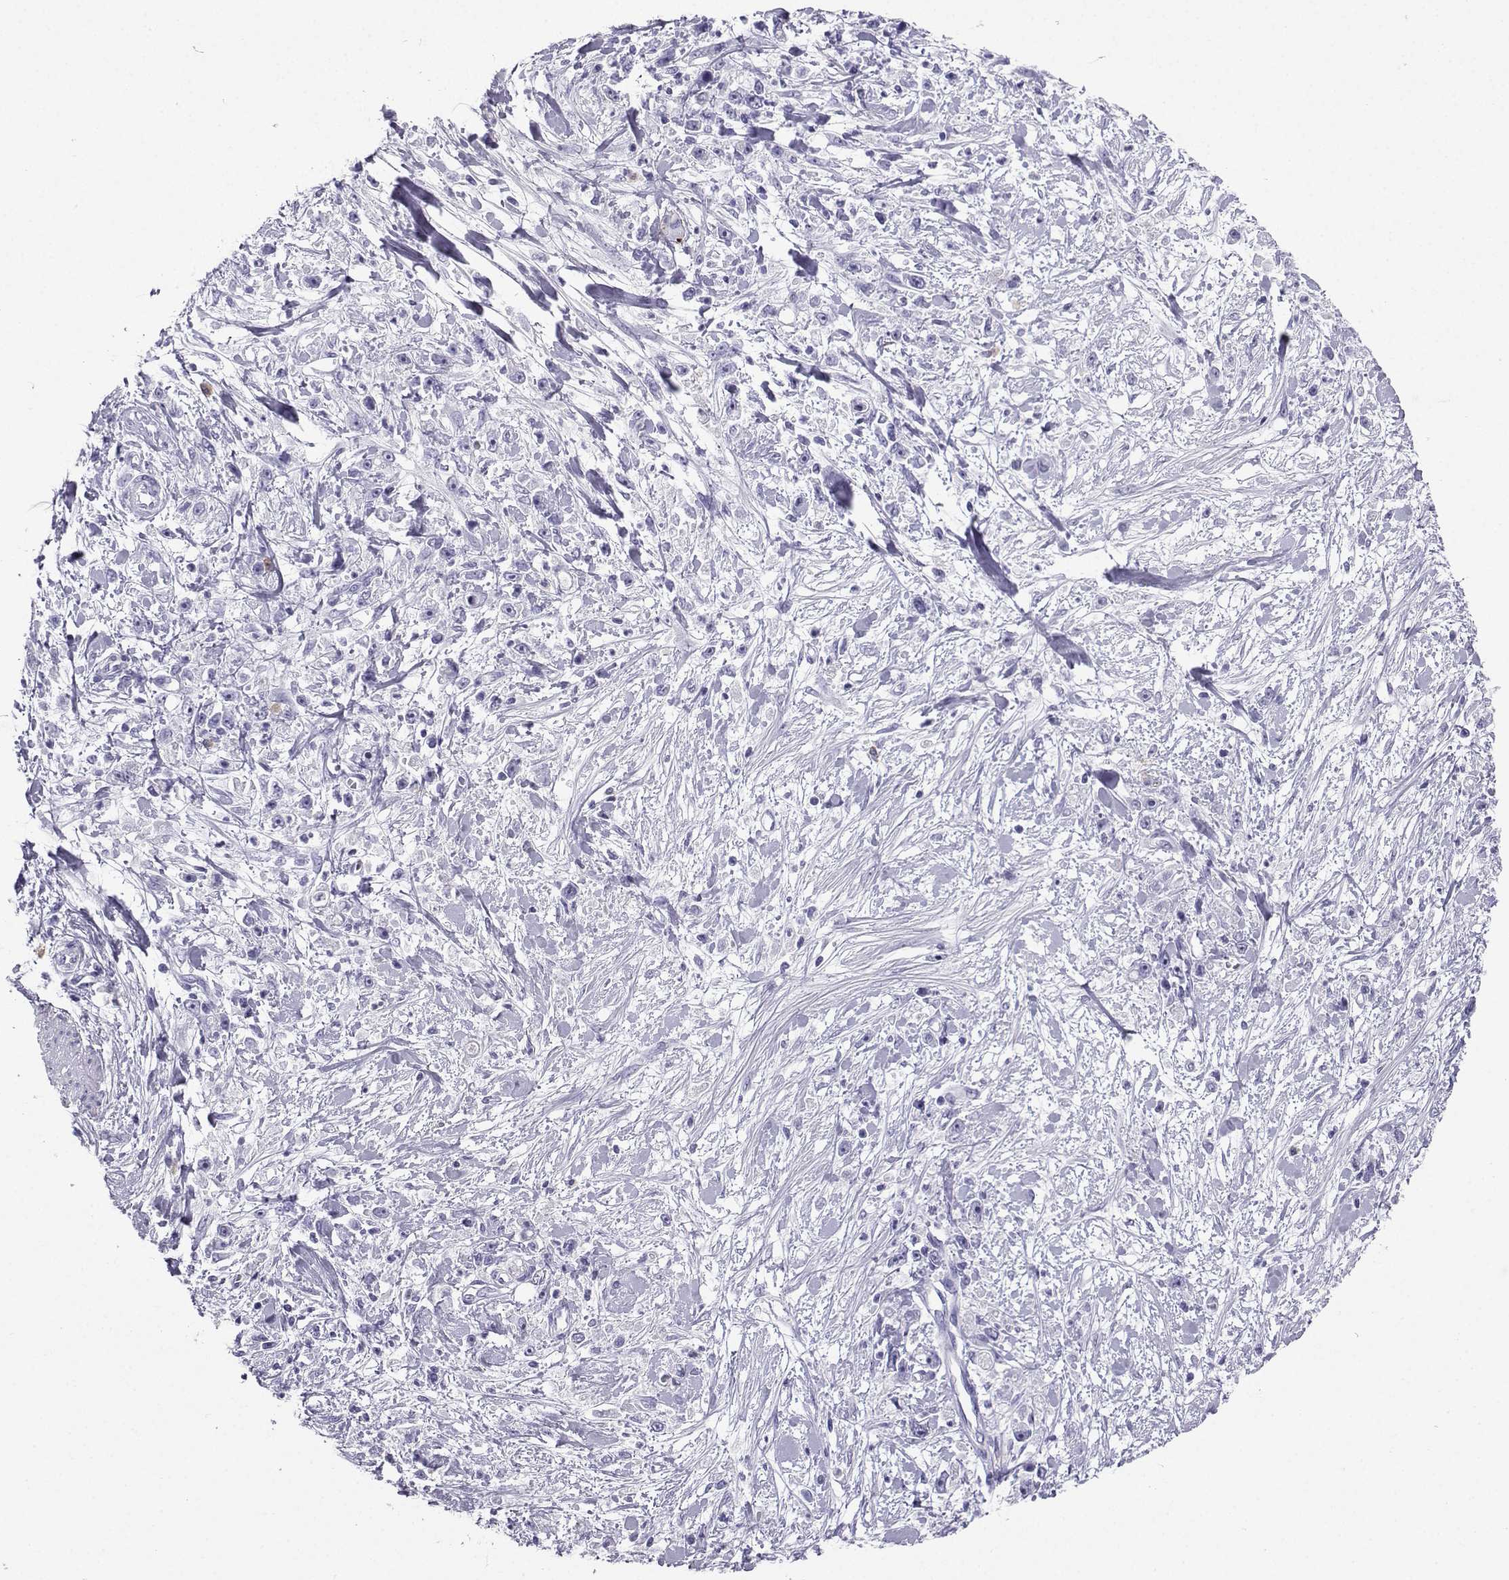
{"staining": {"intensity": "negative", "quantity": "none", "location": "none"}, "tissue": "stomach cancer", "cell_type": "Tumor cells", "image_type": "cancer", "snomed": [{"axis": "morphology", "description": "Adenocarcinoma, NOS"}, {"axis": "topography", "description": "Stomach"}], "caption": "High magnification brightfield microscopy of adenocarcinoma (stomach) stained with DAB (3,3'-diaminobenzidine) (brown) and counterstained with hematoxylin (blue): tumor cells show no significant staining.", "gene": "SLC18A2", "patient": {"sex": "female", "age": 59}}